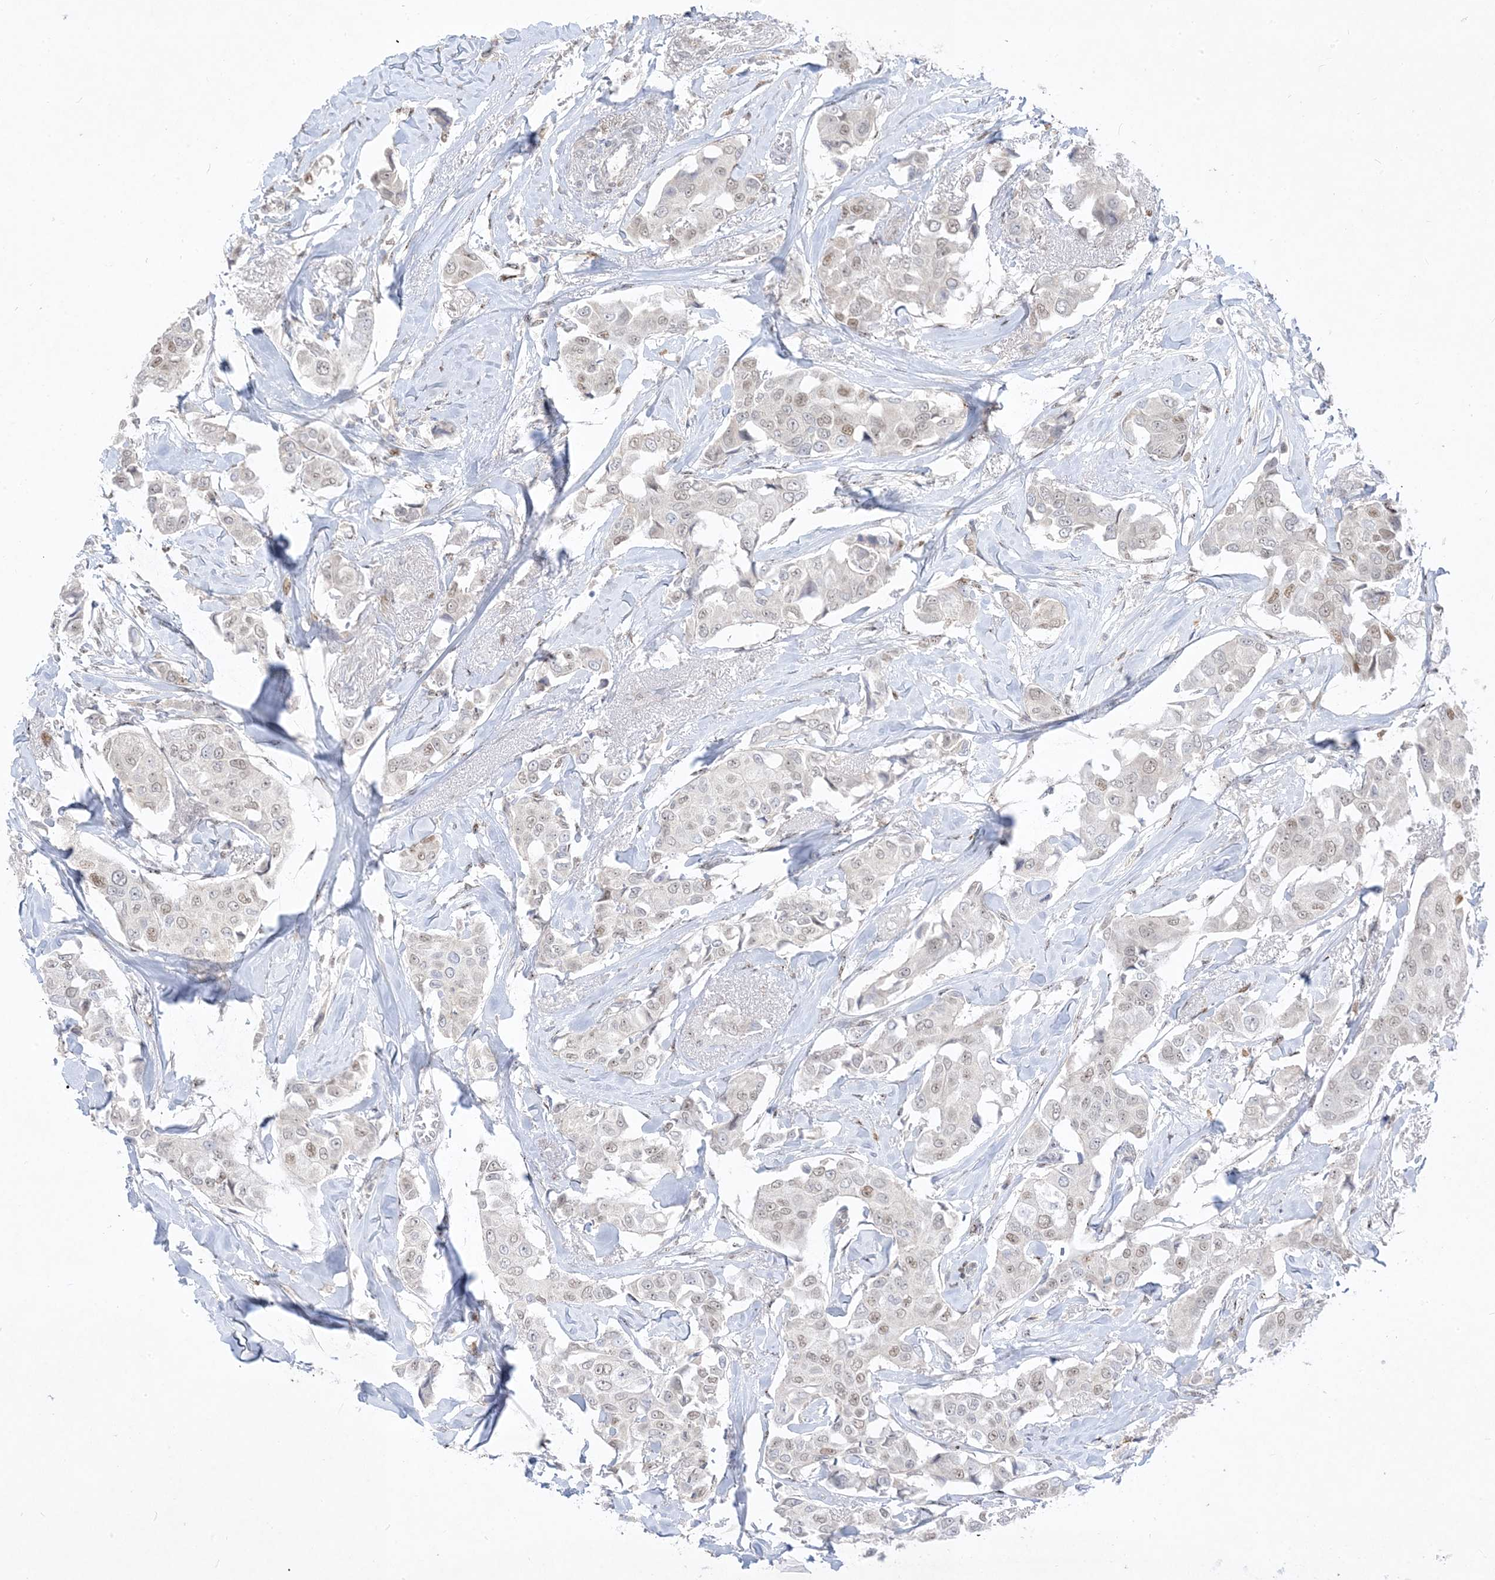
{"staining": {"intensity": "moderate", "quantity": "25%-75%", "location": "nuclear"}, "tissue": "breast cancer", "cell_type": "Tumor cells", "image_type": "cancer", "snomed": [{"axis": "morphology", "description": "Duct carcinoma"}, {"axis": "topography", "description": "Breast"}], "caption": "DAB immunohistochemical staining of breast cancer exhibits moderate nuclear protein expression in approximately 25%-75% of tumor cells. (IHC, brightfield microscopy, high magnification).", "gene": "BHLHE40", "patient": {"sex": "female", "age": 80}}